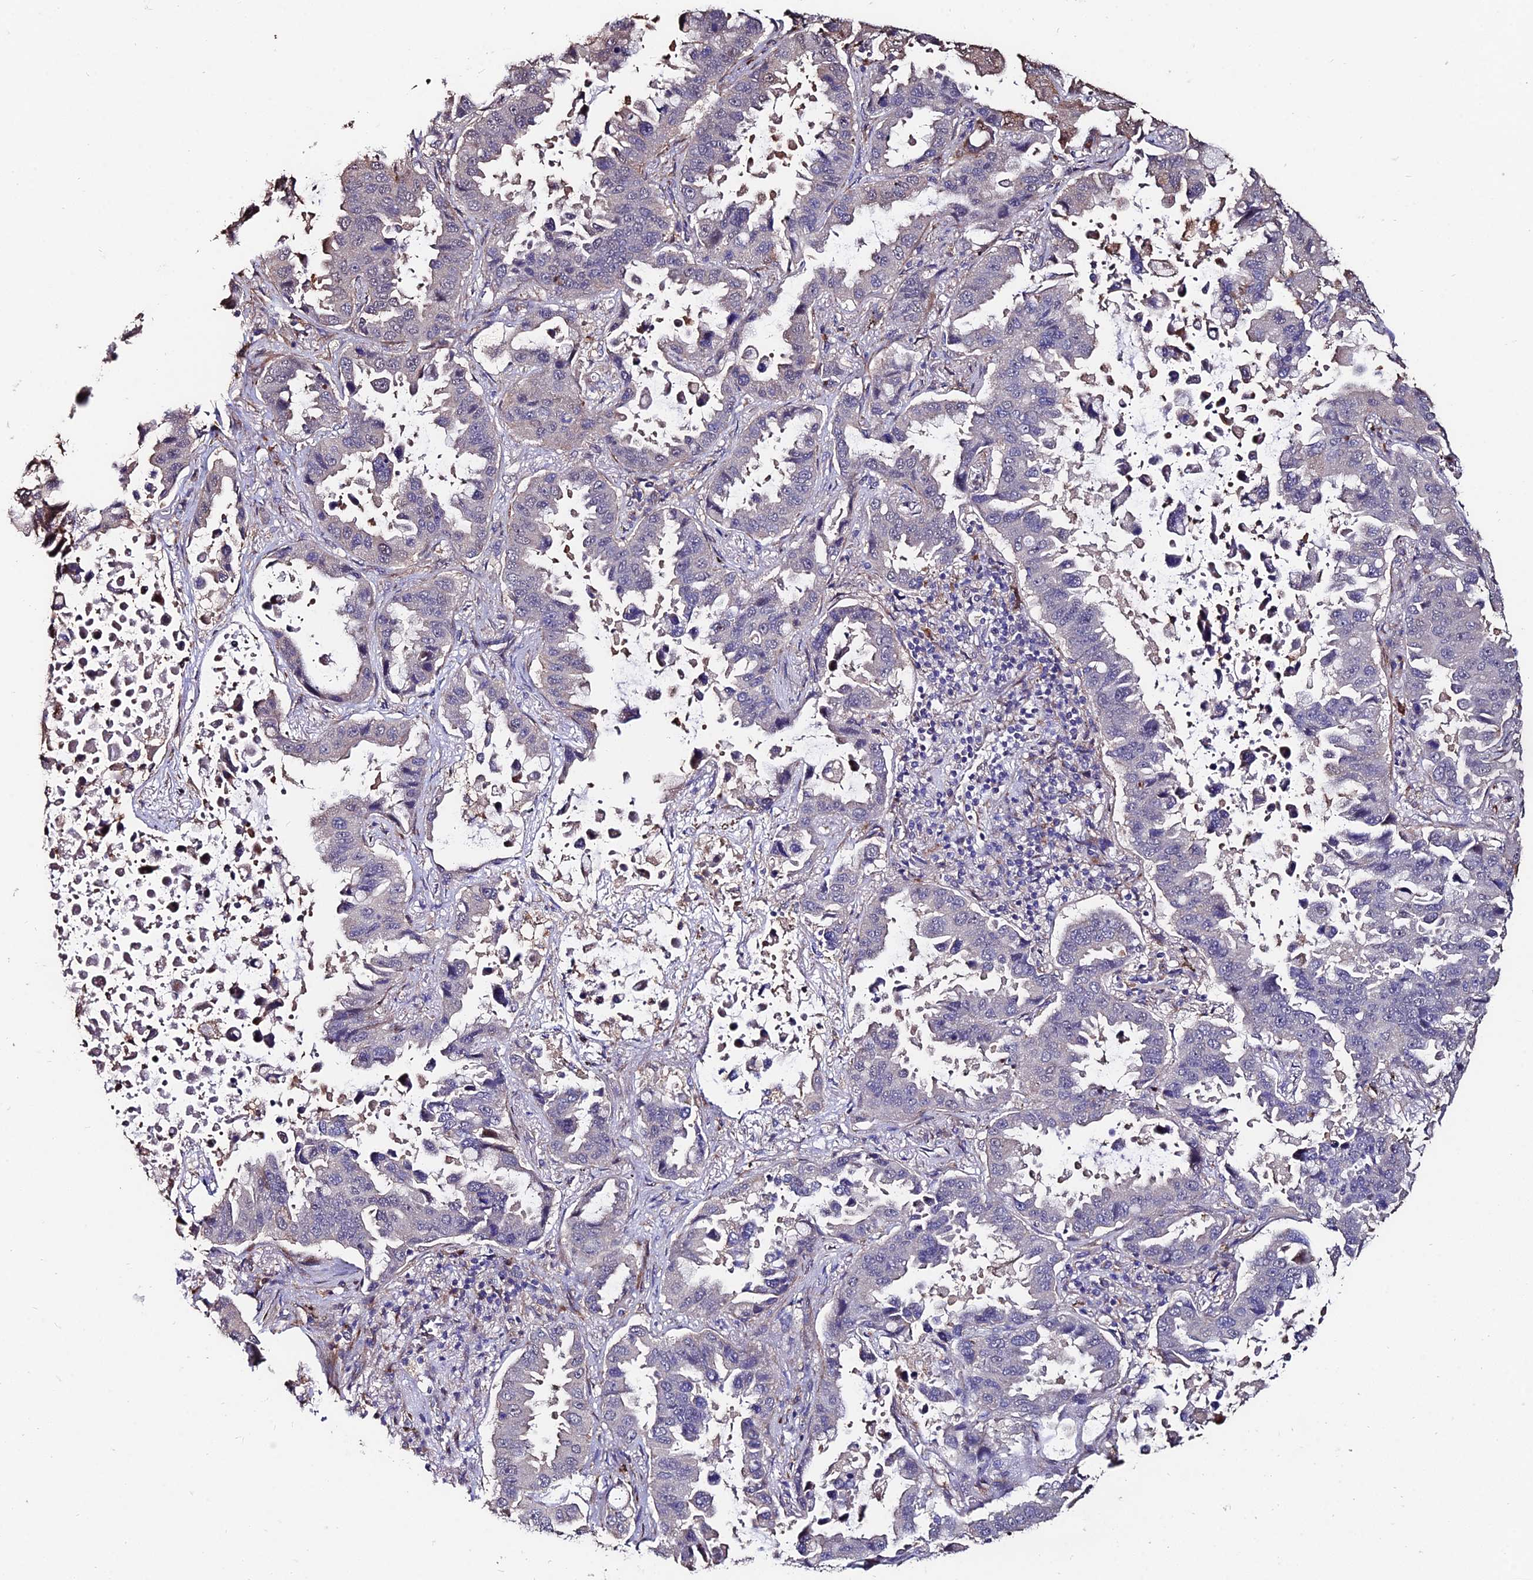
{"staining": {"intensity": "negative", "quantity": "none", "location": "none"}, "tissue": "lung cancer", "cell_type": "Tumor cells", "image_type": "cancer", "snomed": [{"axis": "morphology", "description": "Adenocarcinoma, NOS"}, {"axis": "topography", "description": "Lung"}], "caption": "High power microscopy micrograph of an IHC micrograph of lung cancer, revealing no significant staining in tumor cells.", "gene": "ACTR5", "patient": {"sex": "male", "age": 64}}